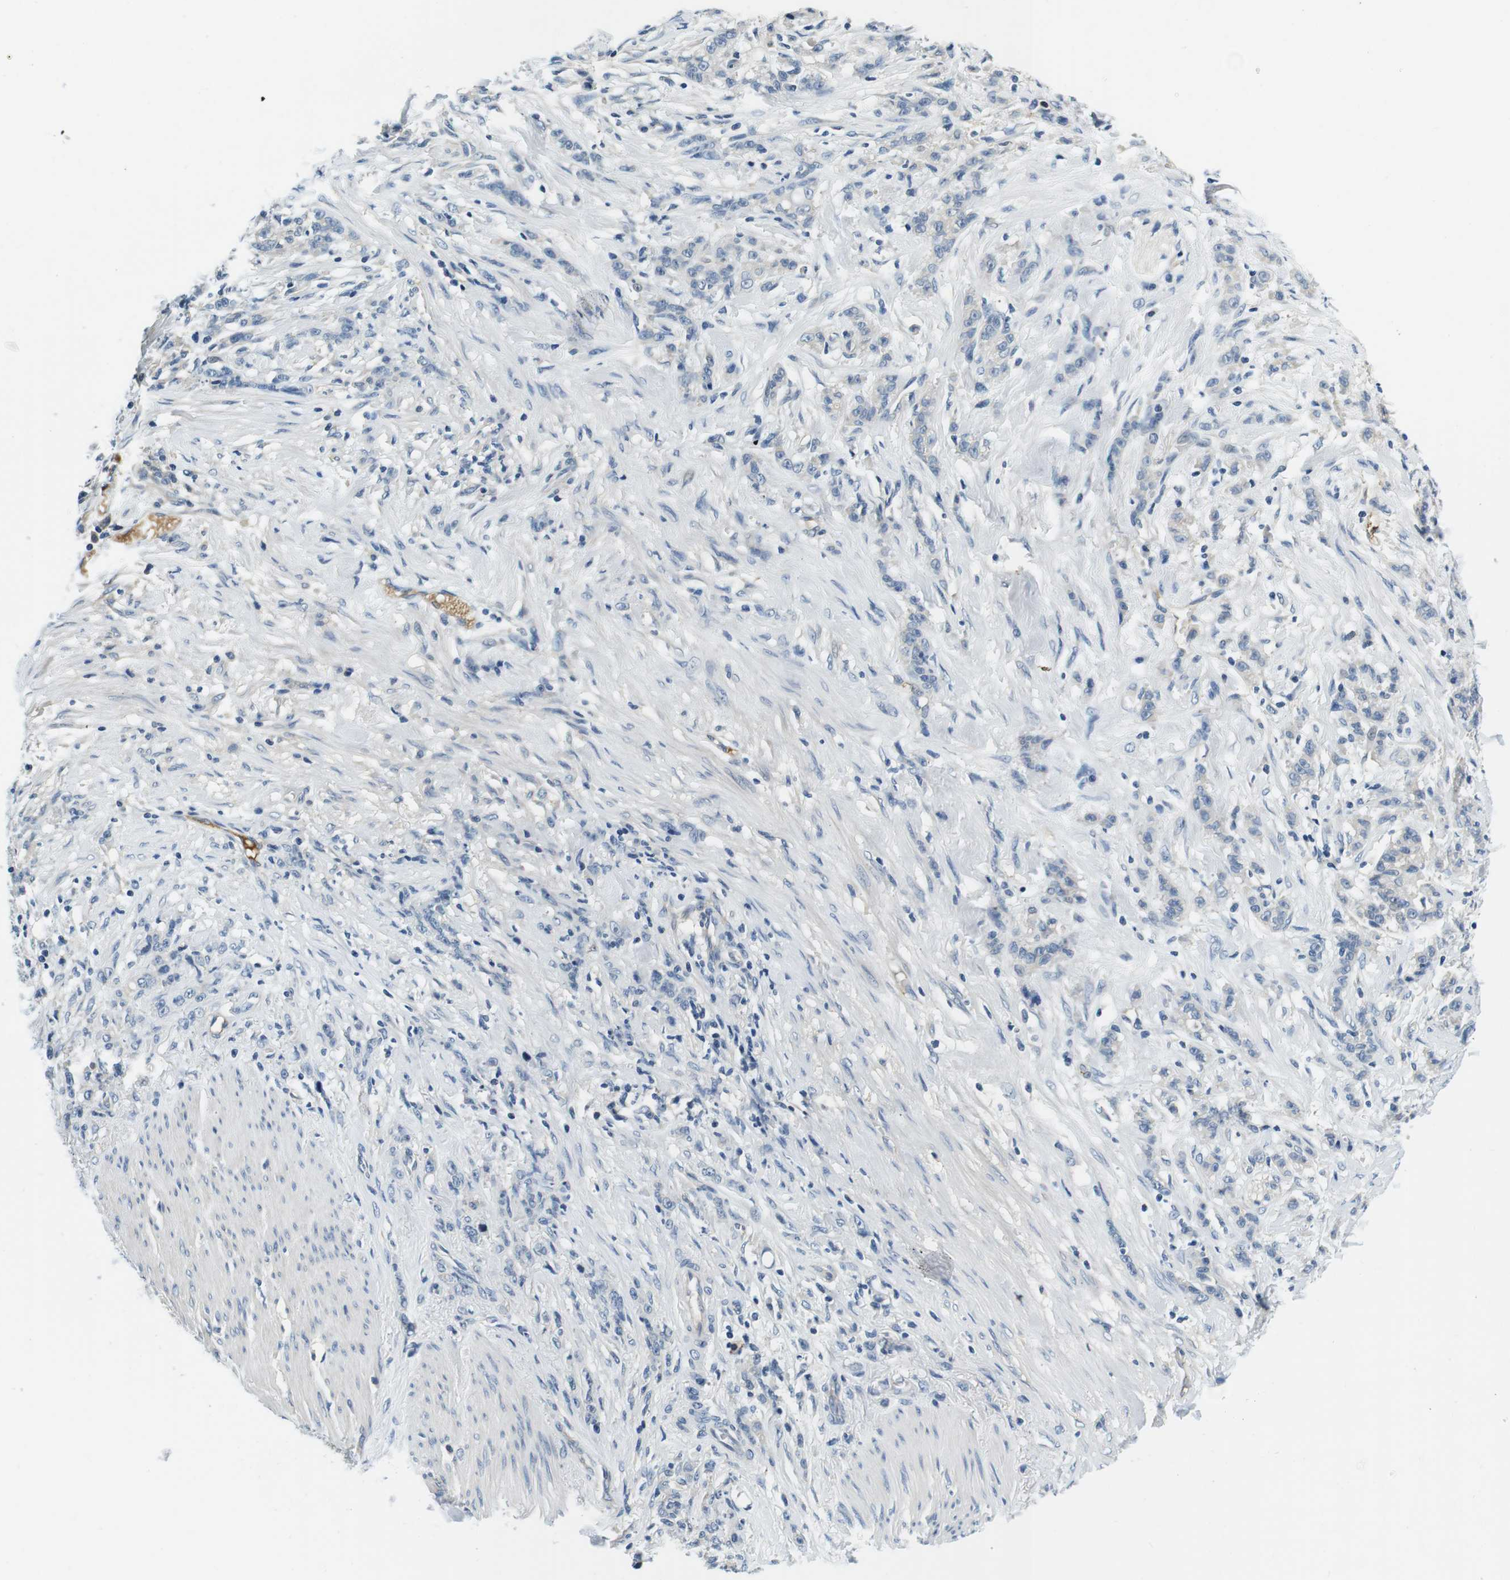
{"staining": {"intensity": "negative", "quantity": "none", "location": "none"}, "tissue": "stomach cancer", "cell_type": "Tumor cells", "image_type": "cancer", "snomed": [{"axis": "morphology", "description": "Adenocarcinoma, NOS"}, {"axis": "topography", "description": "Stomach, lower"}], "caption": "Tumor cells show no significant protein staining in adenocarcinoma (stomach).", "gene": "KCNJ5", "patient": {"sex": "male", "age": 88}}